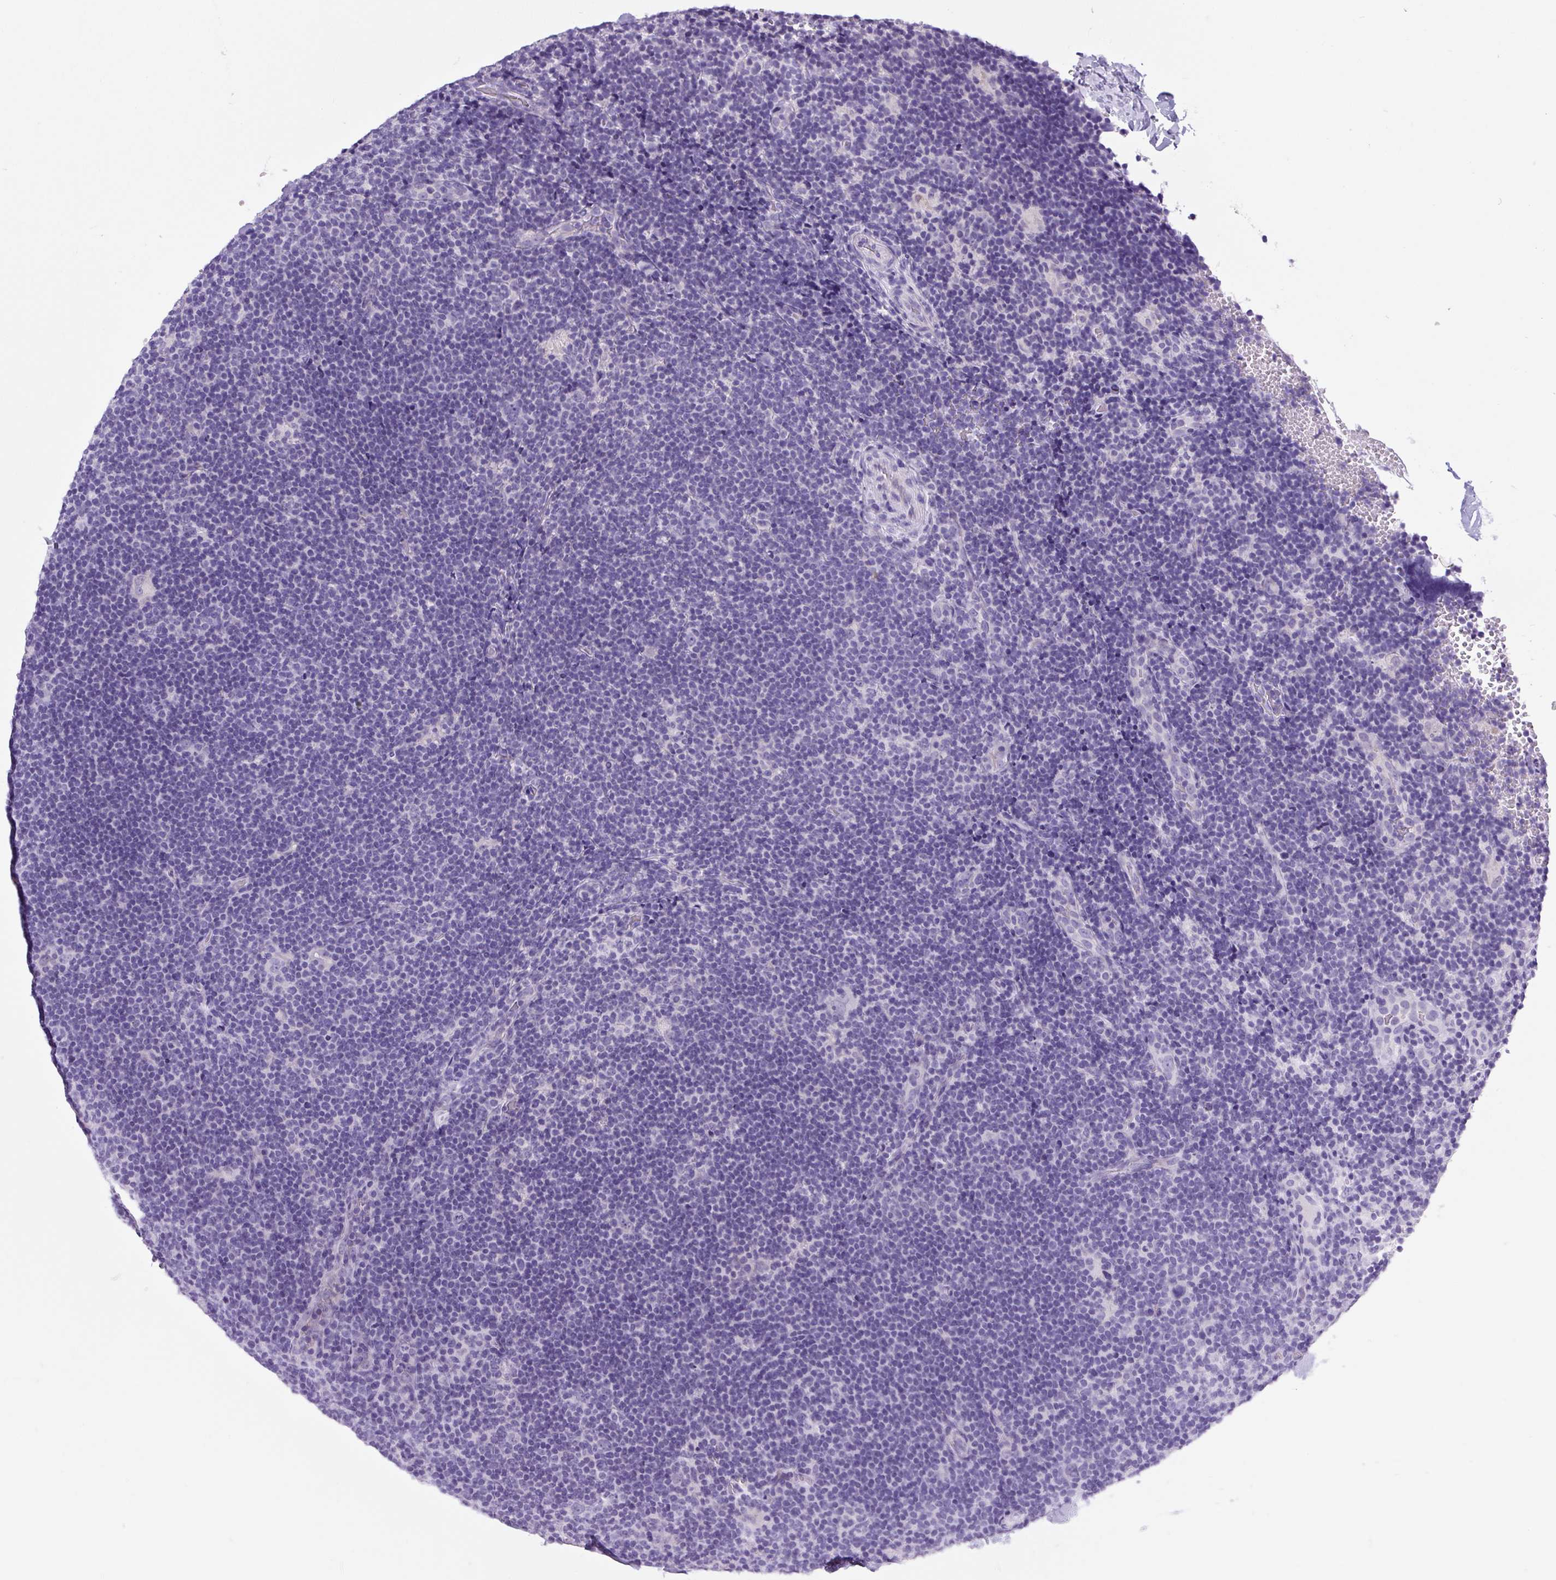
{"staining": {"intensity": "negative", "quantity": "none", "location": "none"}, "tissue": "lymphoma", "cell_type": "Tumor cells", "image_type": "cancer", "snomed": [{"axis": "morphology", "description": "Hodgkin's disease, NOS"}, {"axis": "topography", "description": "Lymph node"}], "caption": "Lymphoma was stained to show a protein in brown. There is no significant staining in tumor cells. Brightfield microscopy of immunohistochemistry (IHC) stained with DAB (brown) and hematoxylin (blue), captured at high magnification.", "gene": "CHGA", "patient": {"sex": "female", "age": 57}}